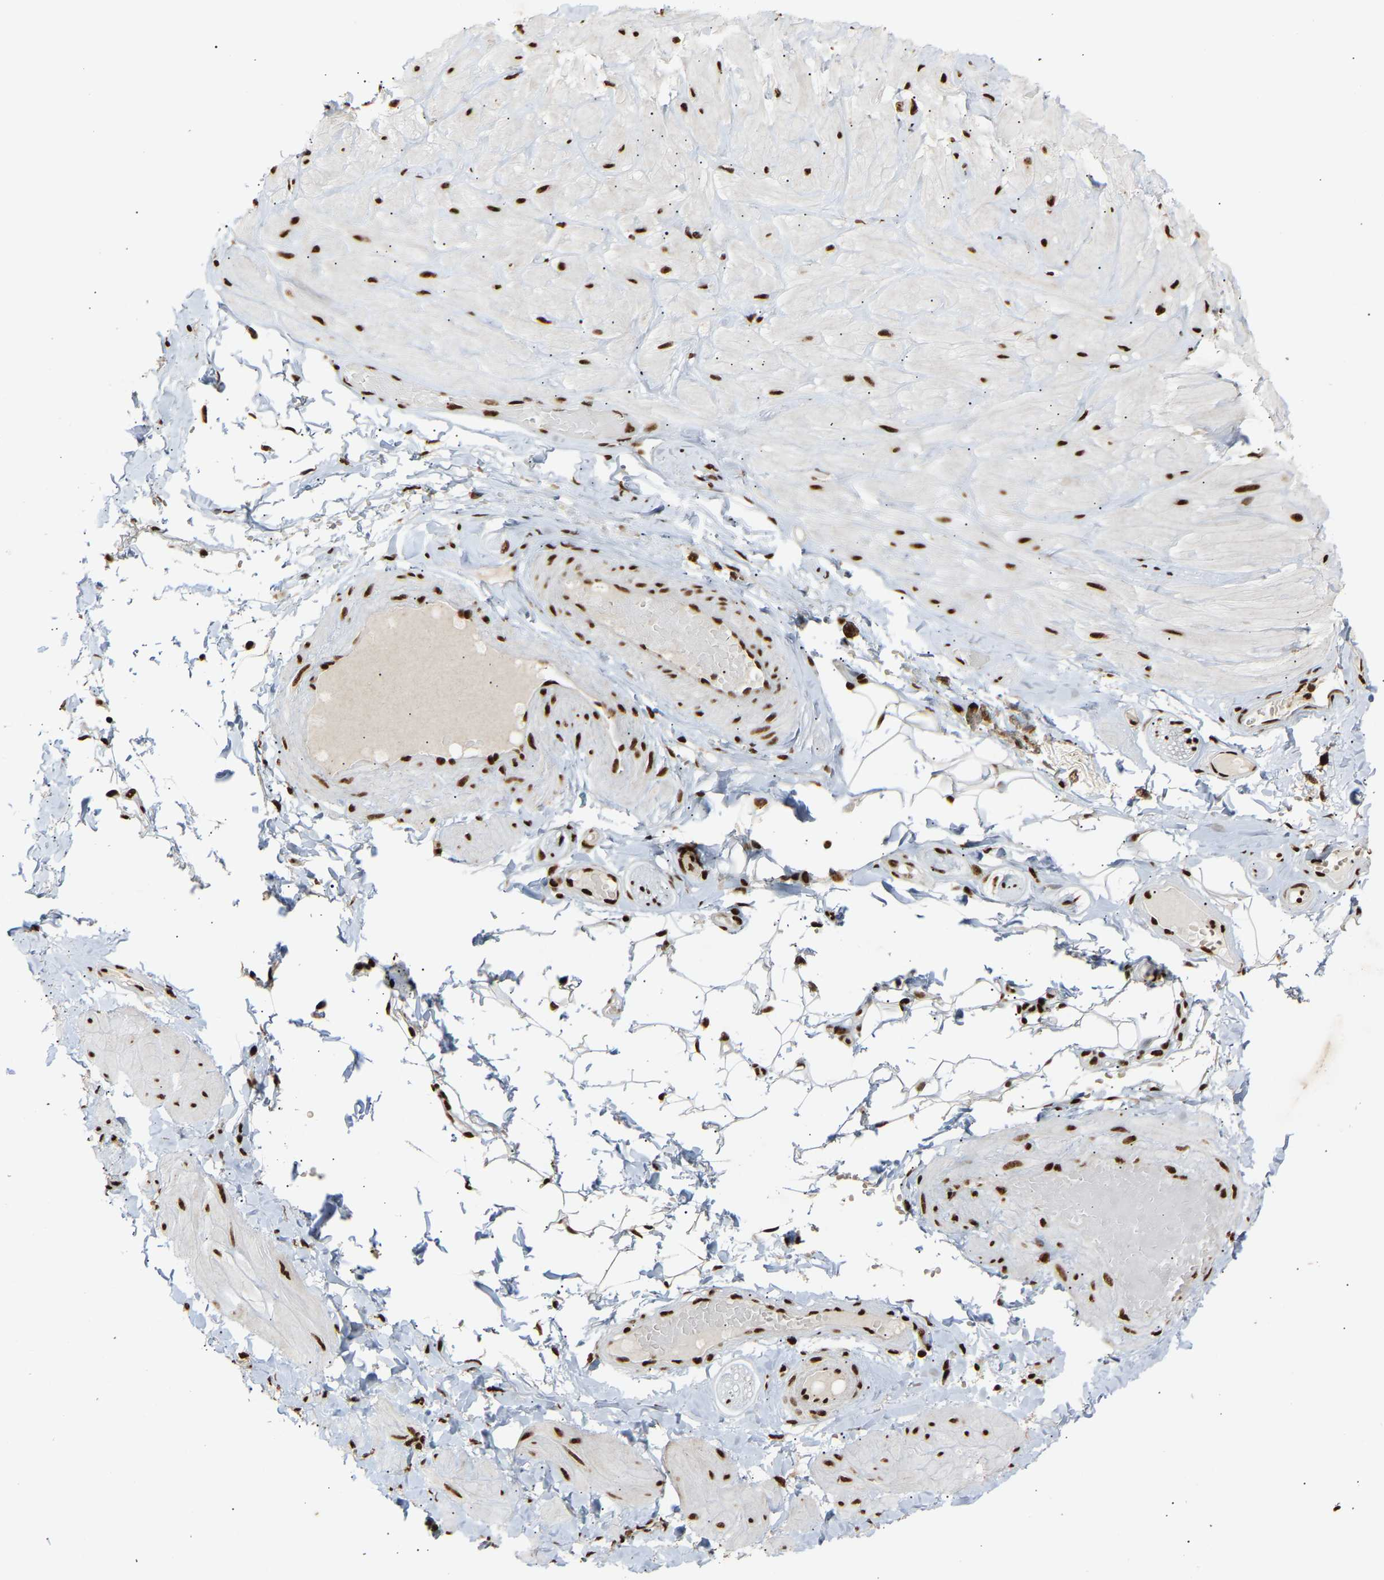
{"staining": {"intensity": "strong", "quantity": ">75%", "location": "nuclear"}, "tissue": "adipose tissue", "cell_type": "Adipocytes", "image_type": "normal", "snomed": [{"axis": "morphology", "description": "Normal tissue, NOS"}, {"axis": "topography", "description": "Adipose tissue"}, {"axis": "topography", "description": "Vascular tissue"}, {"axis": "topography", "description": "Peripheral nerve tissue"}], "caption": "A histopathology image showing strong nuclear positivity in about >75% of adipocytes in normal adipose tissue, as visualized by brown immunohistochemical staining.", "gene": "ALYREF", "patient": {"sex": "male", "age": 25}}